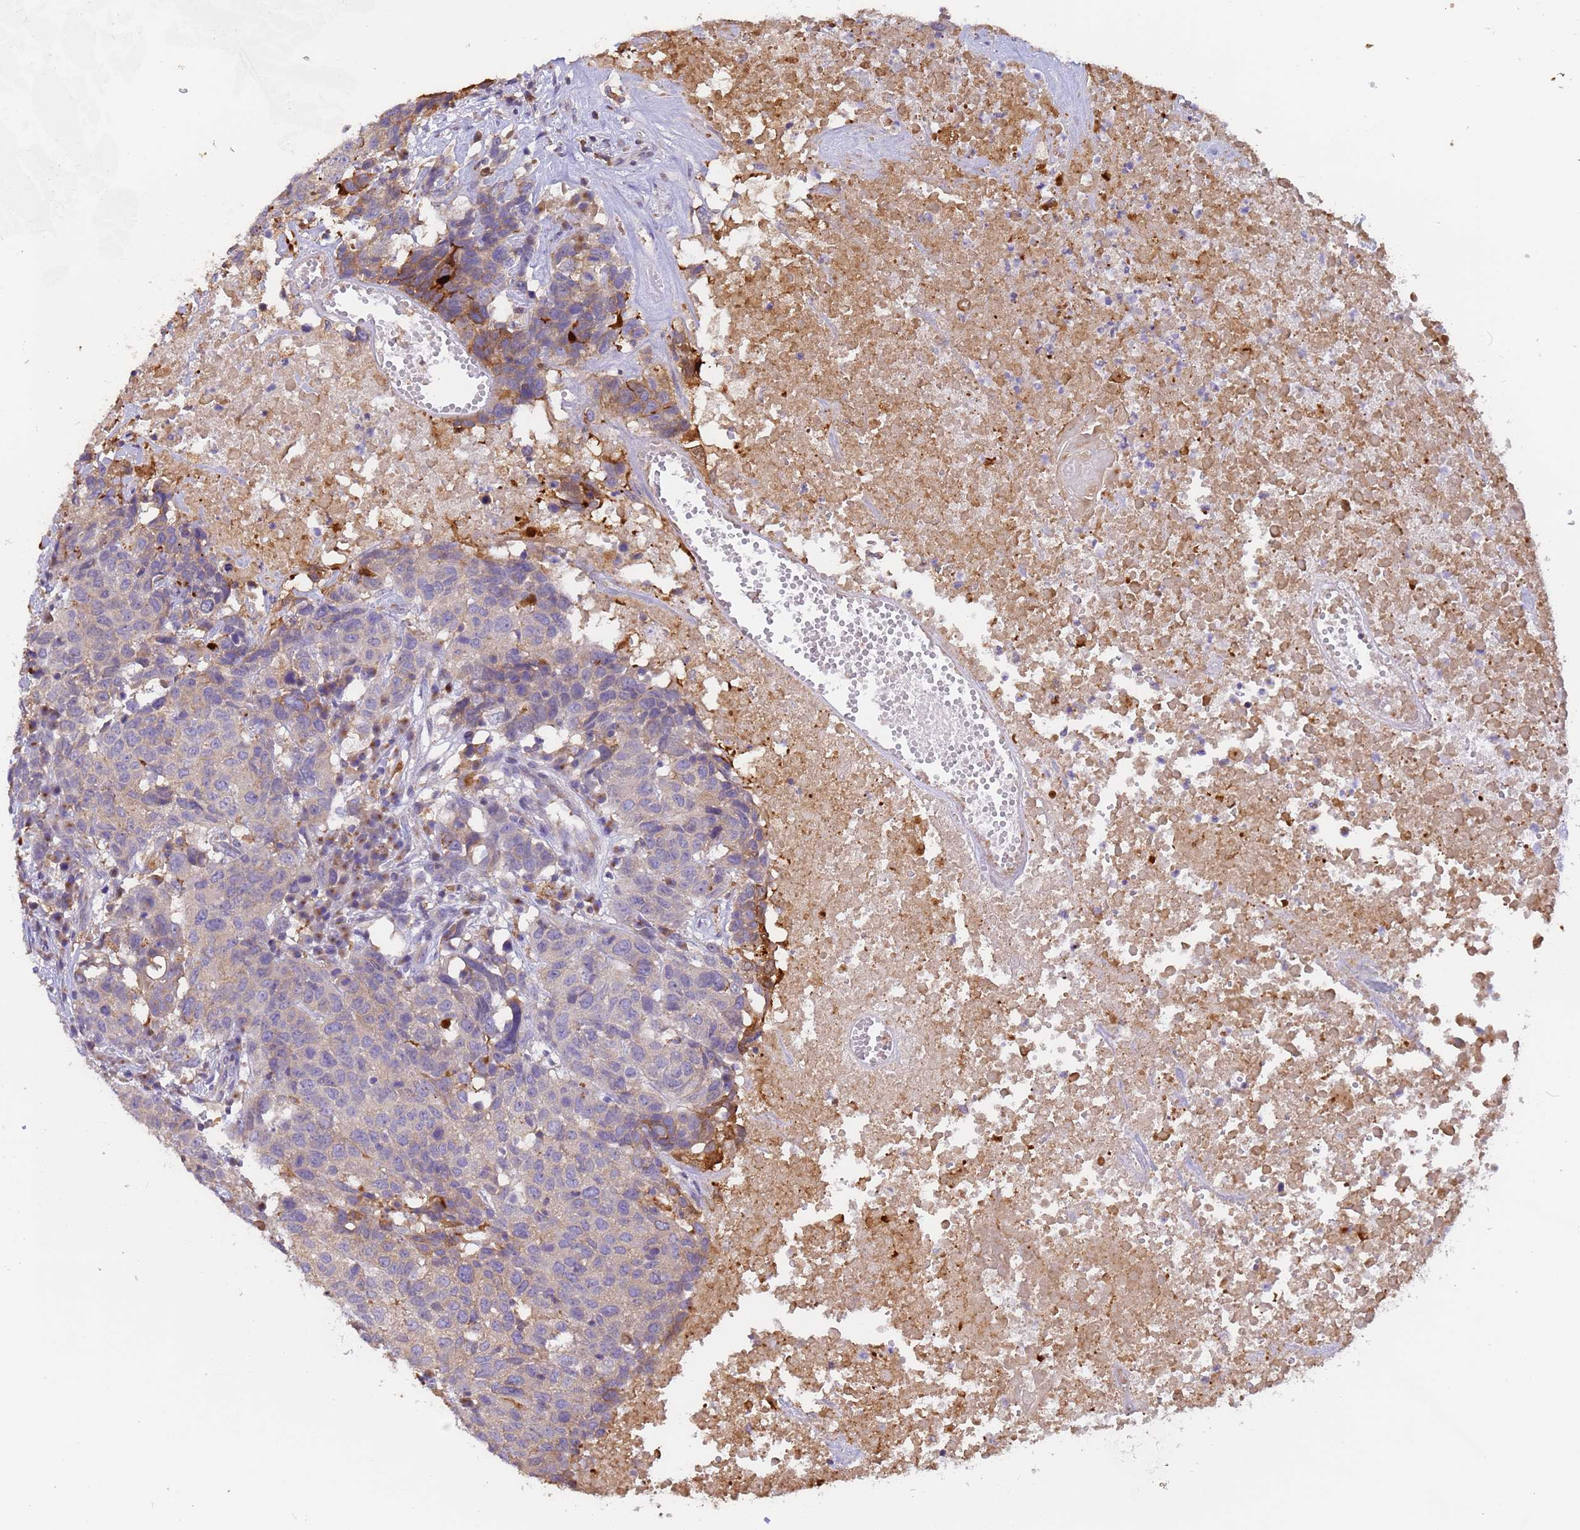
{"staining": {"intensity": "negative", "quantity": "none", "location": "none"}, "tissue": "head and neck cancer", "cell_type": "Tumor cells", "image_type": "cancer", "snomed": [{"axis": "morphology", "description": "Squamous cell carcinoma, NOS"}, {"axis": "topography", "description": "Head-Neck"}], "caption": "Immunohistochemistry of head and neck cancer (squamous cell carcinoma) reveals no staining in tumor cells. The staining was performed using DAB to visualize the protein expression in brown, while the nuclei were stained in blue with hematoxylin (Magnification: 20x).", "gene": "M6PR", "patient": {"sex": "male", "age": 66}}